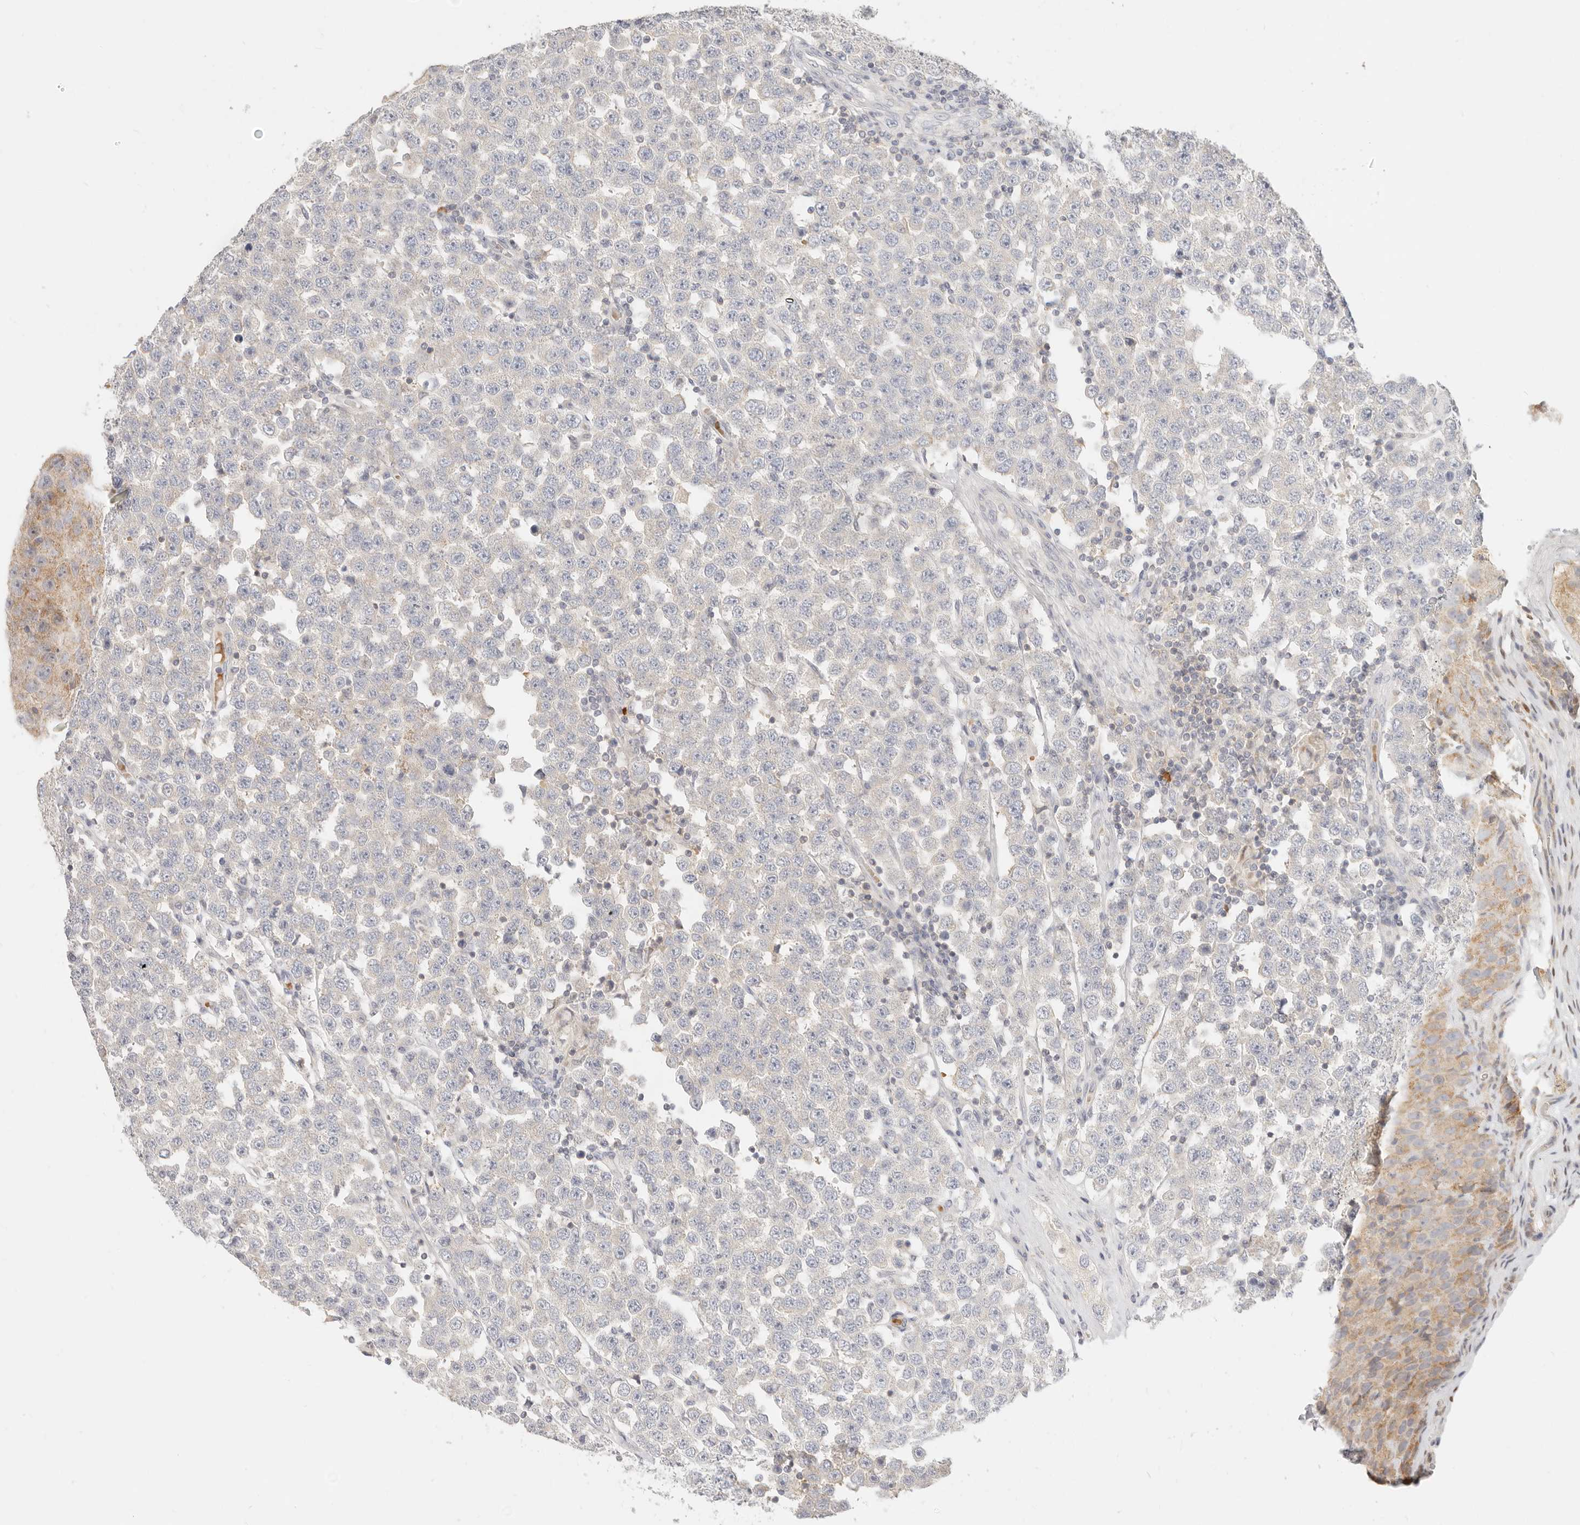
{"staining": {"intensity": "negative", "quantity": "none", "location": "none"}, "tissue": "testis cancer", "cell_type": "Tumor cells", "image_type": "cancer", "snomed": [{"axis": "morphology", "description": "Seminoma, NOS"}, {"axis": "topography", "description": "Testis"}], "caption": "Immunohistochemistry (IHC) photomicrograph of neoplastic tissue: seminoma (testis) stained with DAB (3,3'-diaminobenzidine) displays no significant protein expression in tumor cells. (DAB (3,3'-diaminobenzidine) IHC visualized using brightfield microscopy, high magnification).", "gene": "LTB4R2", "patient": {"sex": "male", "age": 28}}